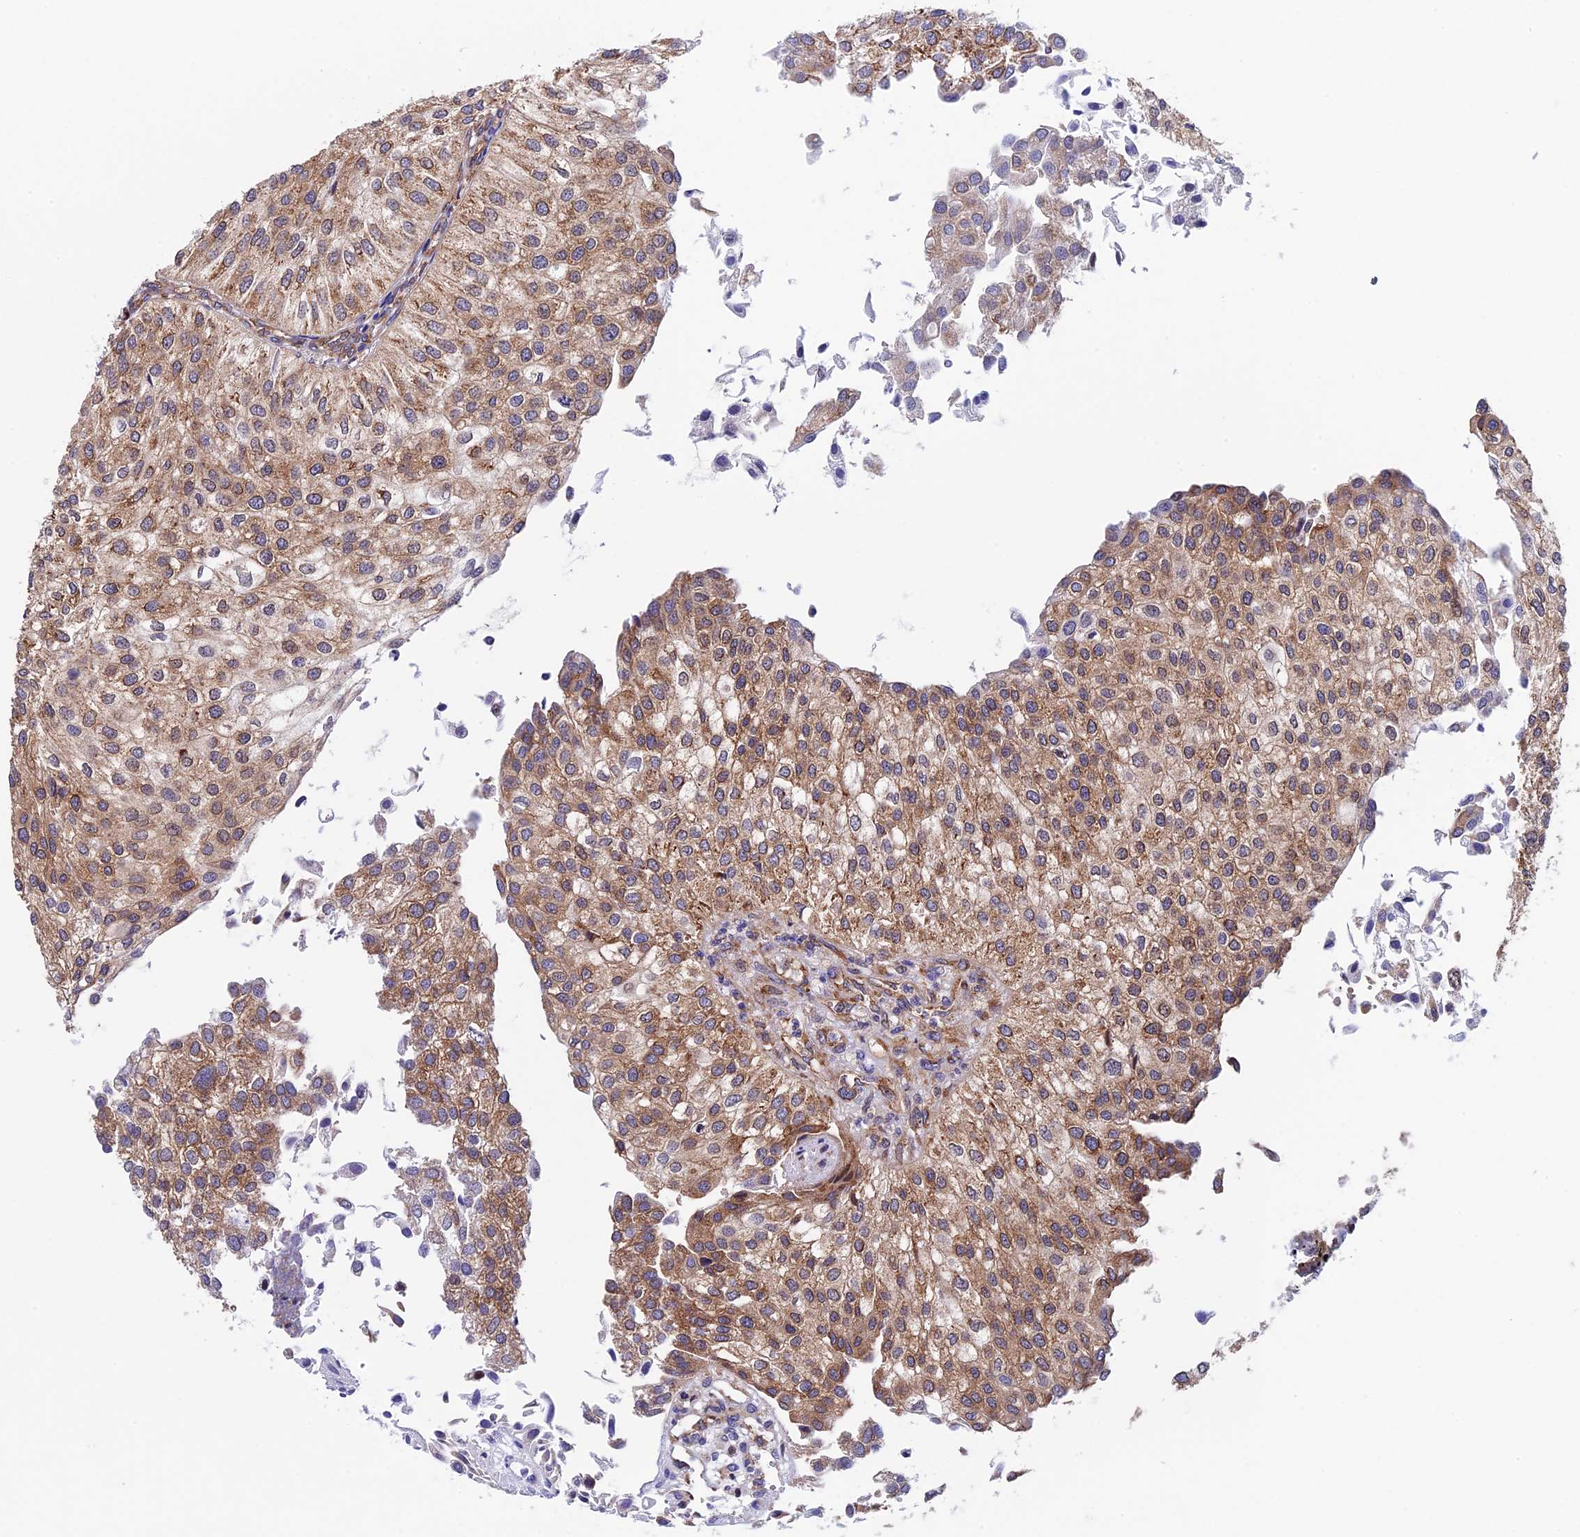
{"staining": {"intensity": "moderate", "quantity": ">75%", "location": "cytoplasmic/membranous"}, "tissue": "urothelial cancer", "cell_type": "Tumor cells", "image_type": "cancer", "snomed": [{"axis": "morphology", "description": "Urothelial carcinoma, Low grade"}, {"axis": "topography", "description": "Urinary bladder"}], "caption": "Human urothelial cancer stained with a brown dye demonstrates moderate cytoplasmic/membranous positive positivity in about >75% of tumor cells.", "gene": "SLC9A5", "patient": {"sex": "female", "age": 89}}